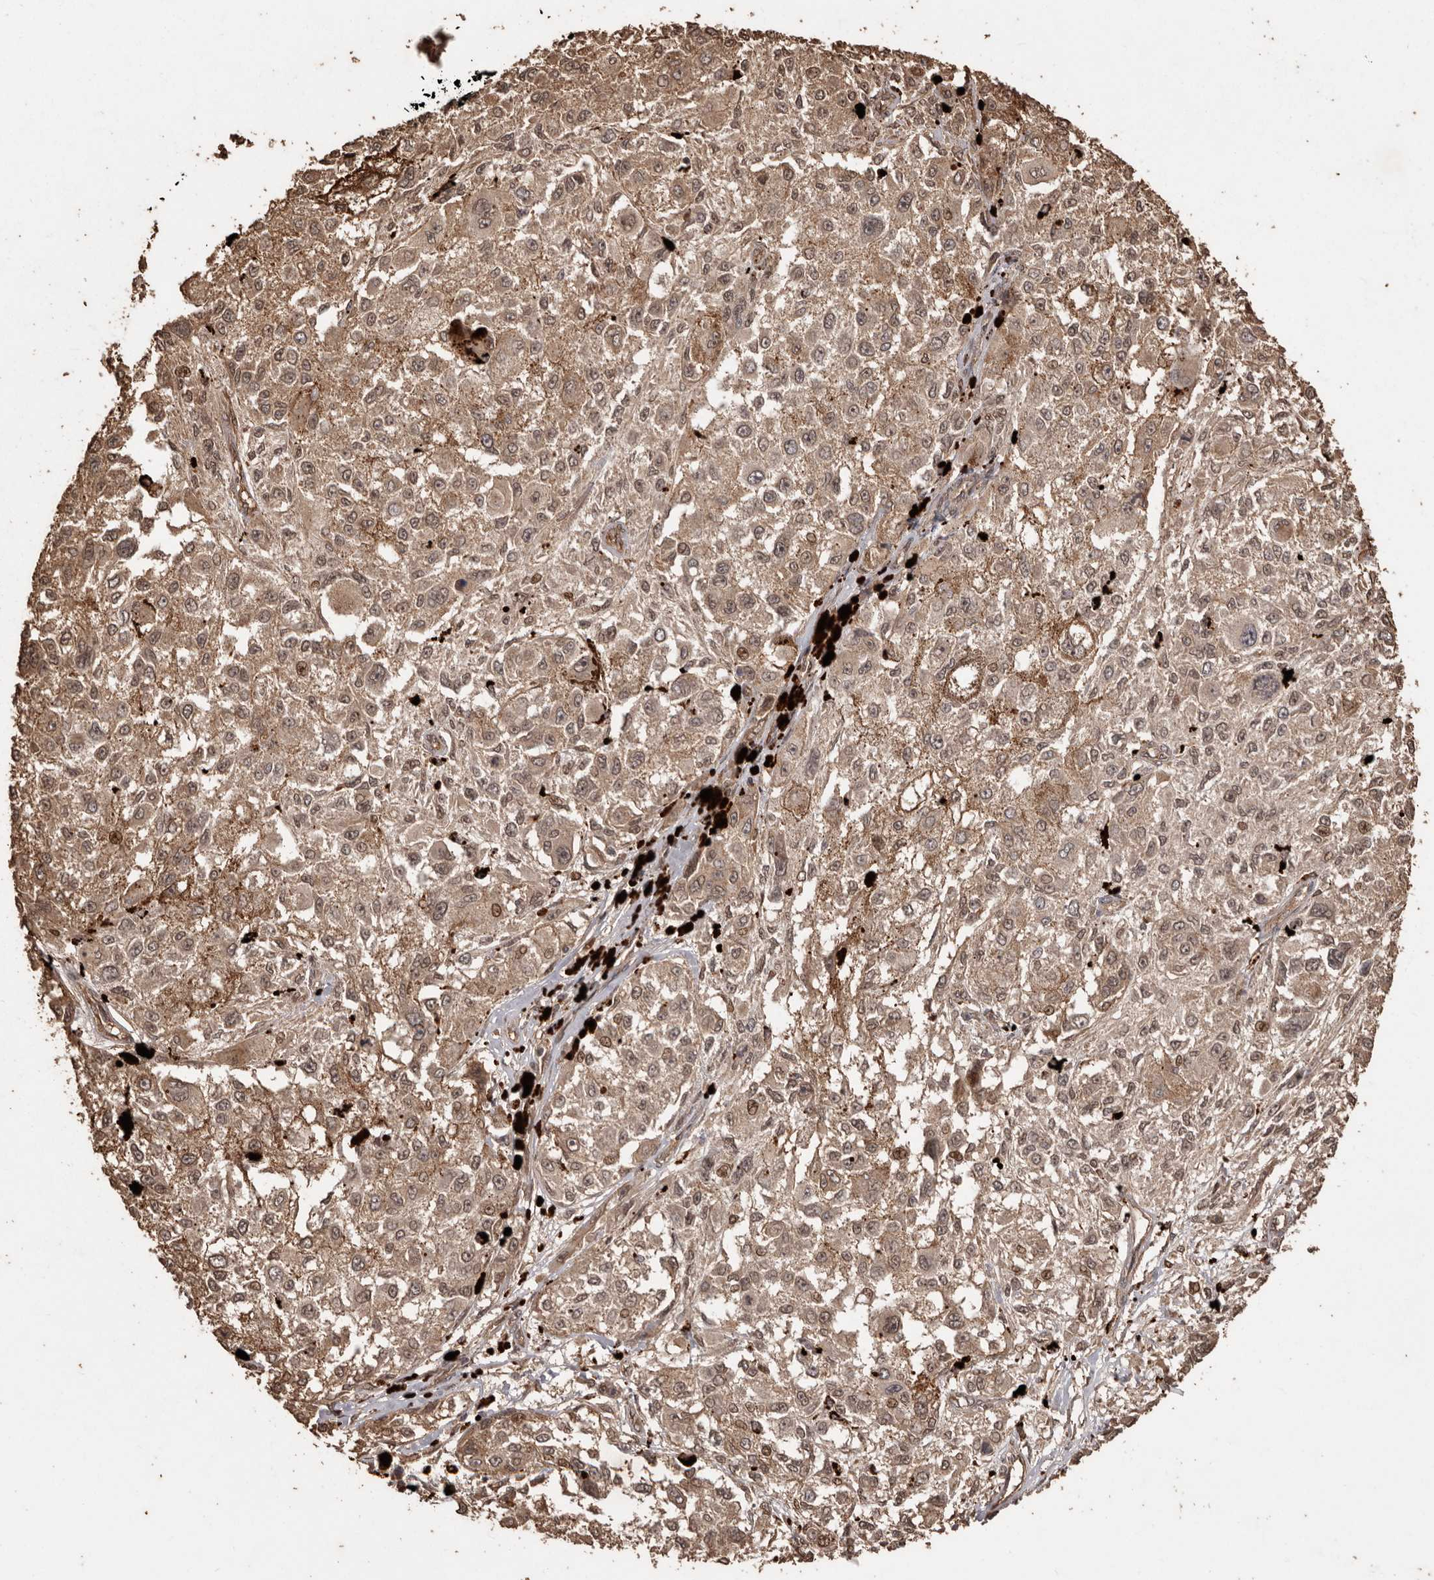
{"staining": {"intensity": "moderate", "quantity": ">75%", "location": "cytoplasmic/membranous,nuclear"}, "tissue": "melanoma", "cell_type": "Tumor cells", "image_type": "cancer", "snomed": [{"axis": "morphology", "description": "Necrosis, NOS"}, {"axis": "morphology", "description": "Malignant melanoma, NOS"}, {"axis": "topography", "description": "Skin"}], "caption": "IHC (DAB (3,3'-diaminobenzidine)) staining of human melanoma shows moderate cytoplasmic/membranous and nuclear protein positivity in about >75% of tumor cells.", "gene": "NUP43", "patient": {"sex": "female", "age": 87}}